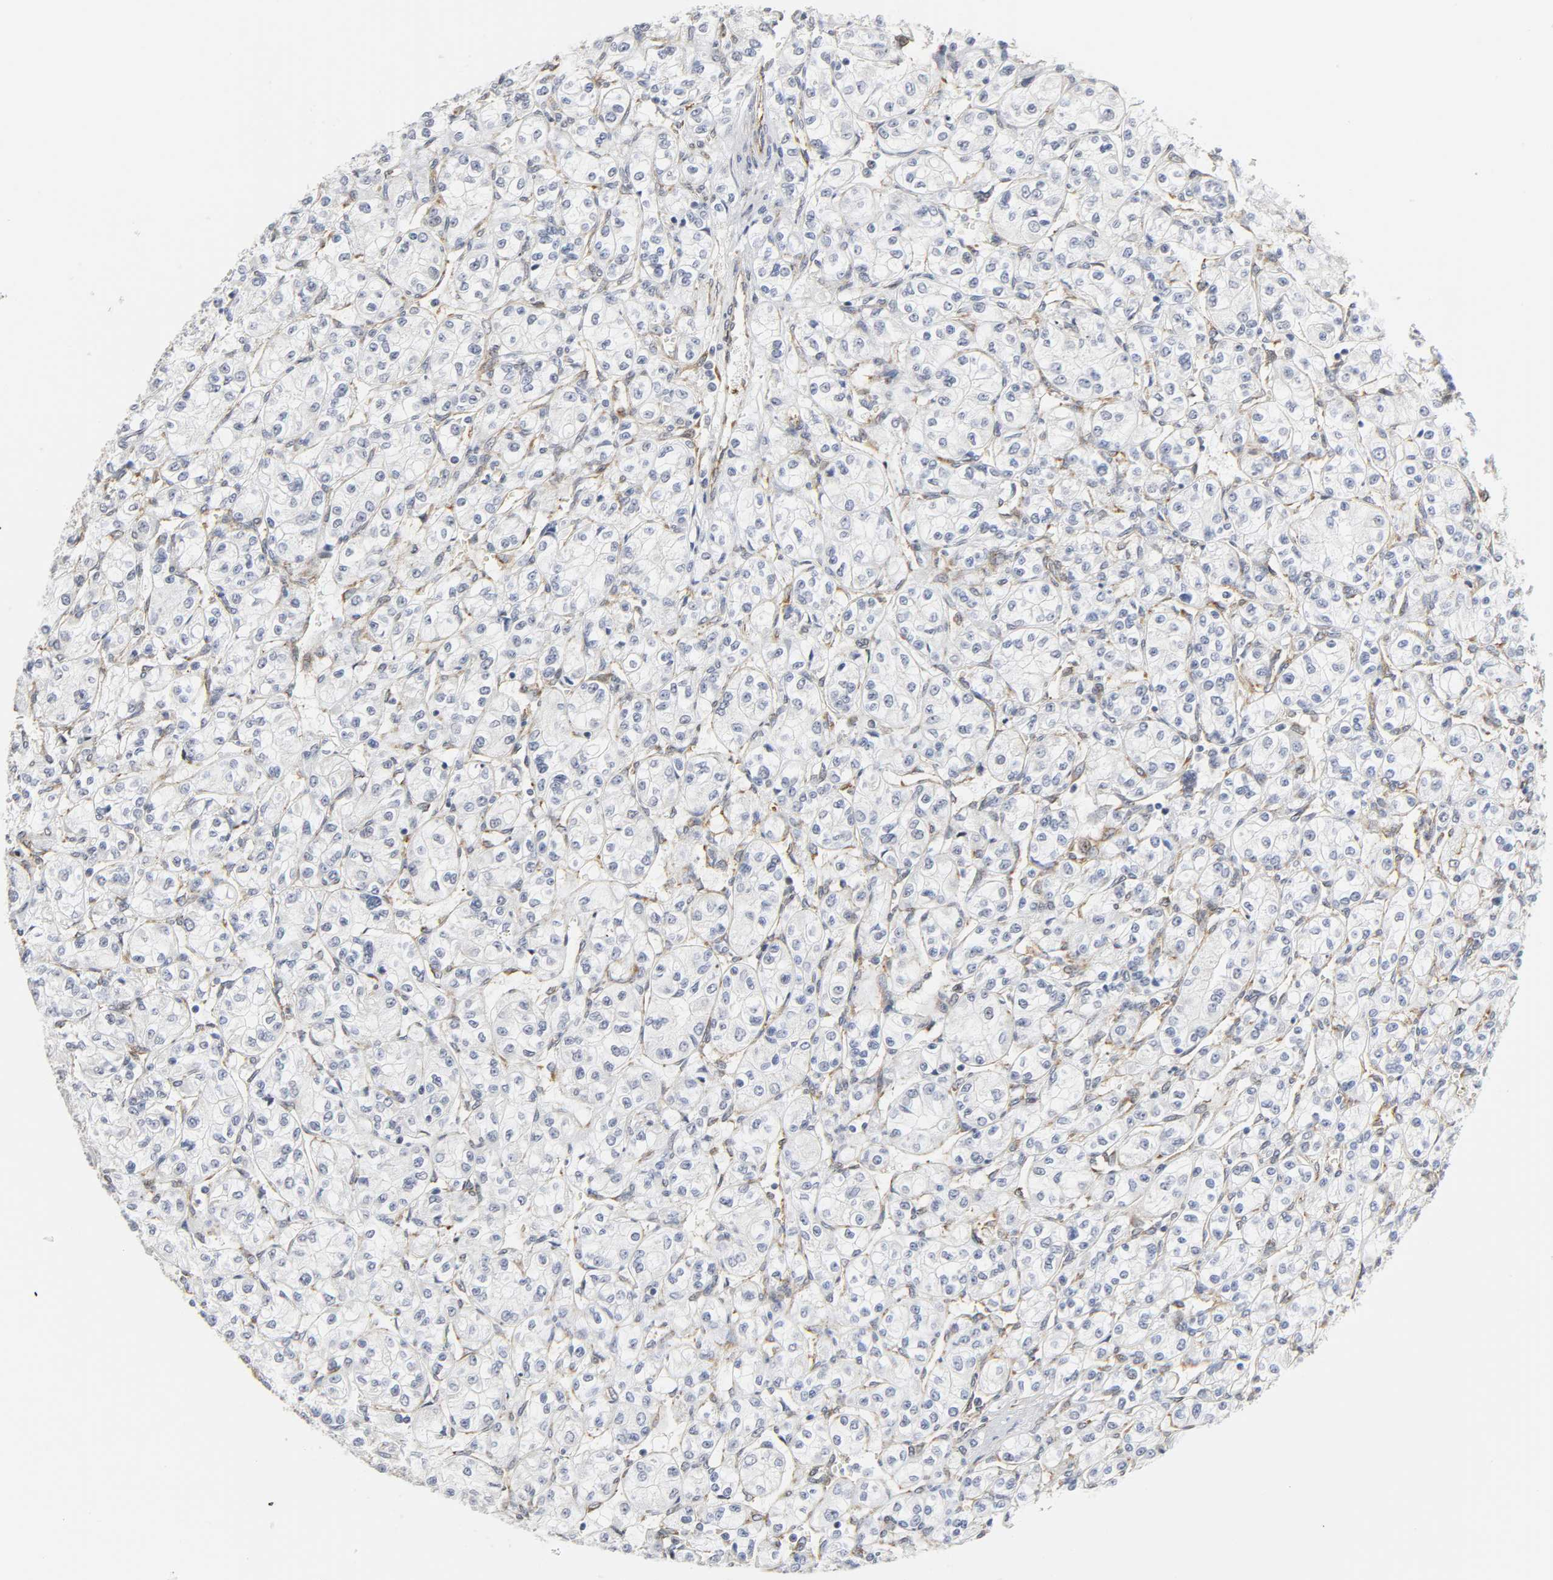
{"staining": {"intensity": "negative", "quantity": "none", "location": "none"}, "tissue": "renal cancer", "cell_type": "Tumor cells", "image_type": "cancer", "snomed": [{"axis": "morphology", "description": "Adenocarcinoma, NOS"}, {"axis": "topography", "description": "Kidney"}], "caption": "High power microscopy image of an immunohistochemistry (IHC) photomicrograph of renal cancer (adenocarcinoma), revealing no significant positivity in tumor cells.", "gene": "DOCK1", "patient": {"sex": "male", "age": 77}}